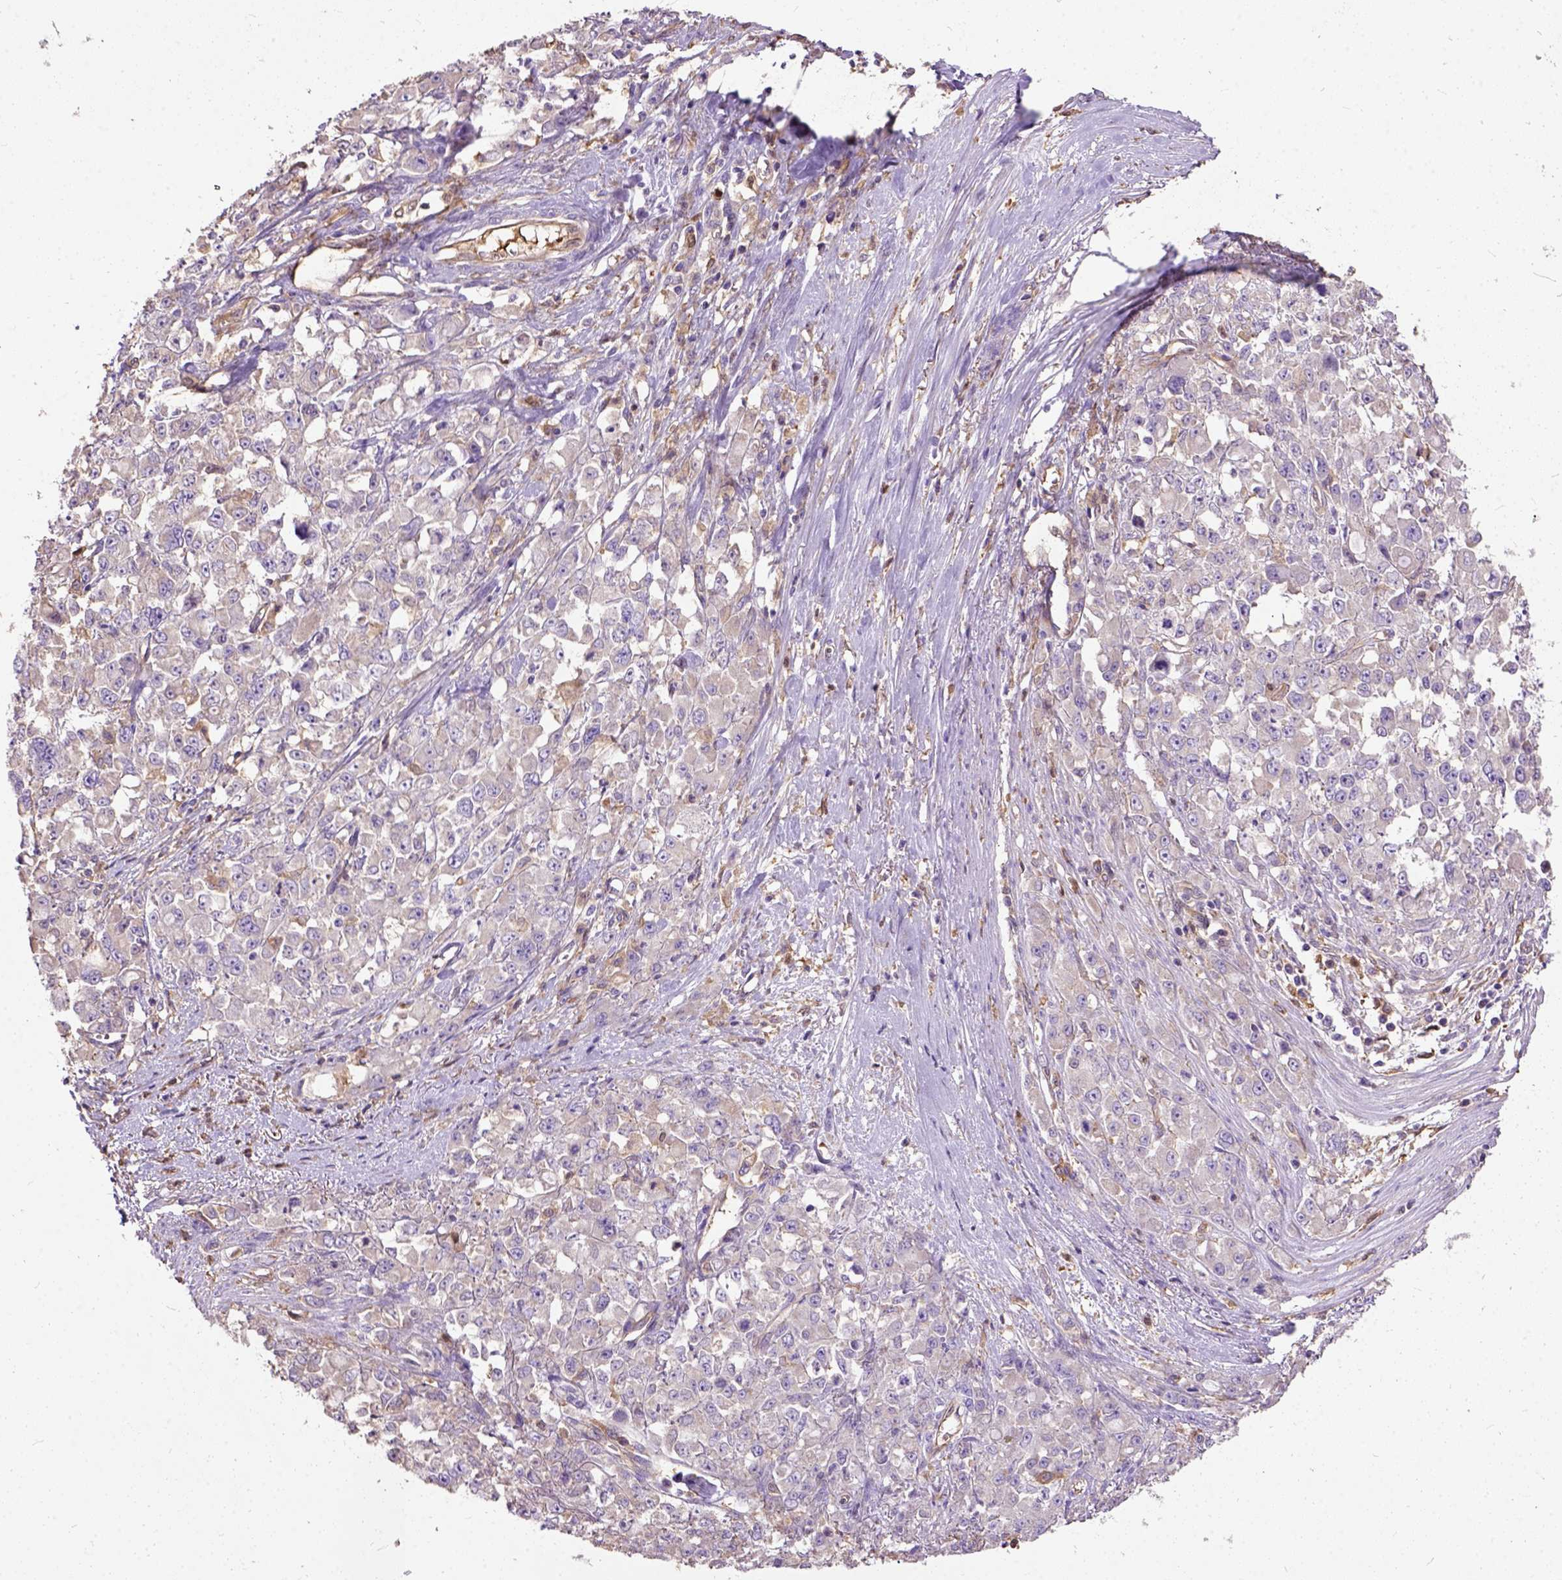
{"staining": {"intensity": "negative", "quantity": "none", "location": "none"}, "tissue": "stomach cancer", "cell_type": "Tumor cells", "image_type": "cancer", "snomed": [{"axis": "morphology", "description": "Adenocarcinoma, NOS"}, {"axis": "topography", "description": "Stomach"}], "caption": "A micrograph of stomach cancer (adenocarcinoma) stained for a protein exhibits no brown staining in tumor cells. (DAB immunohistochemistry with hematoxylin counter stain).", "gene": "SEMA4F", "patient": {"sex": "female", "age": 76}}